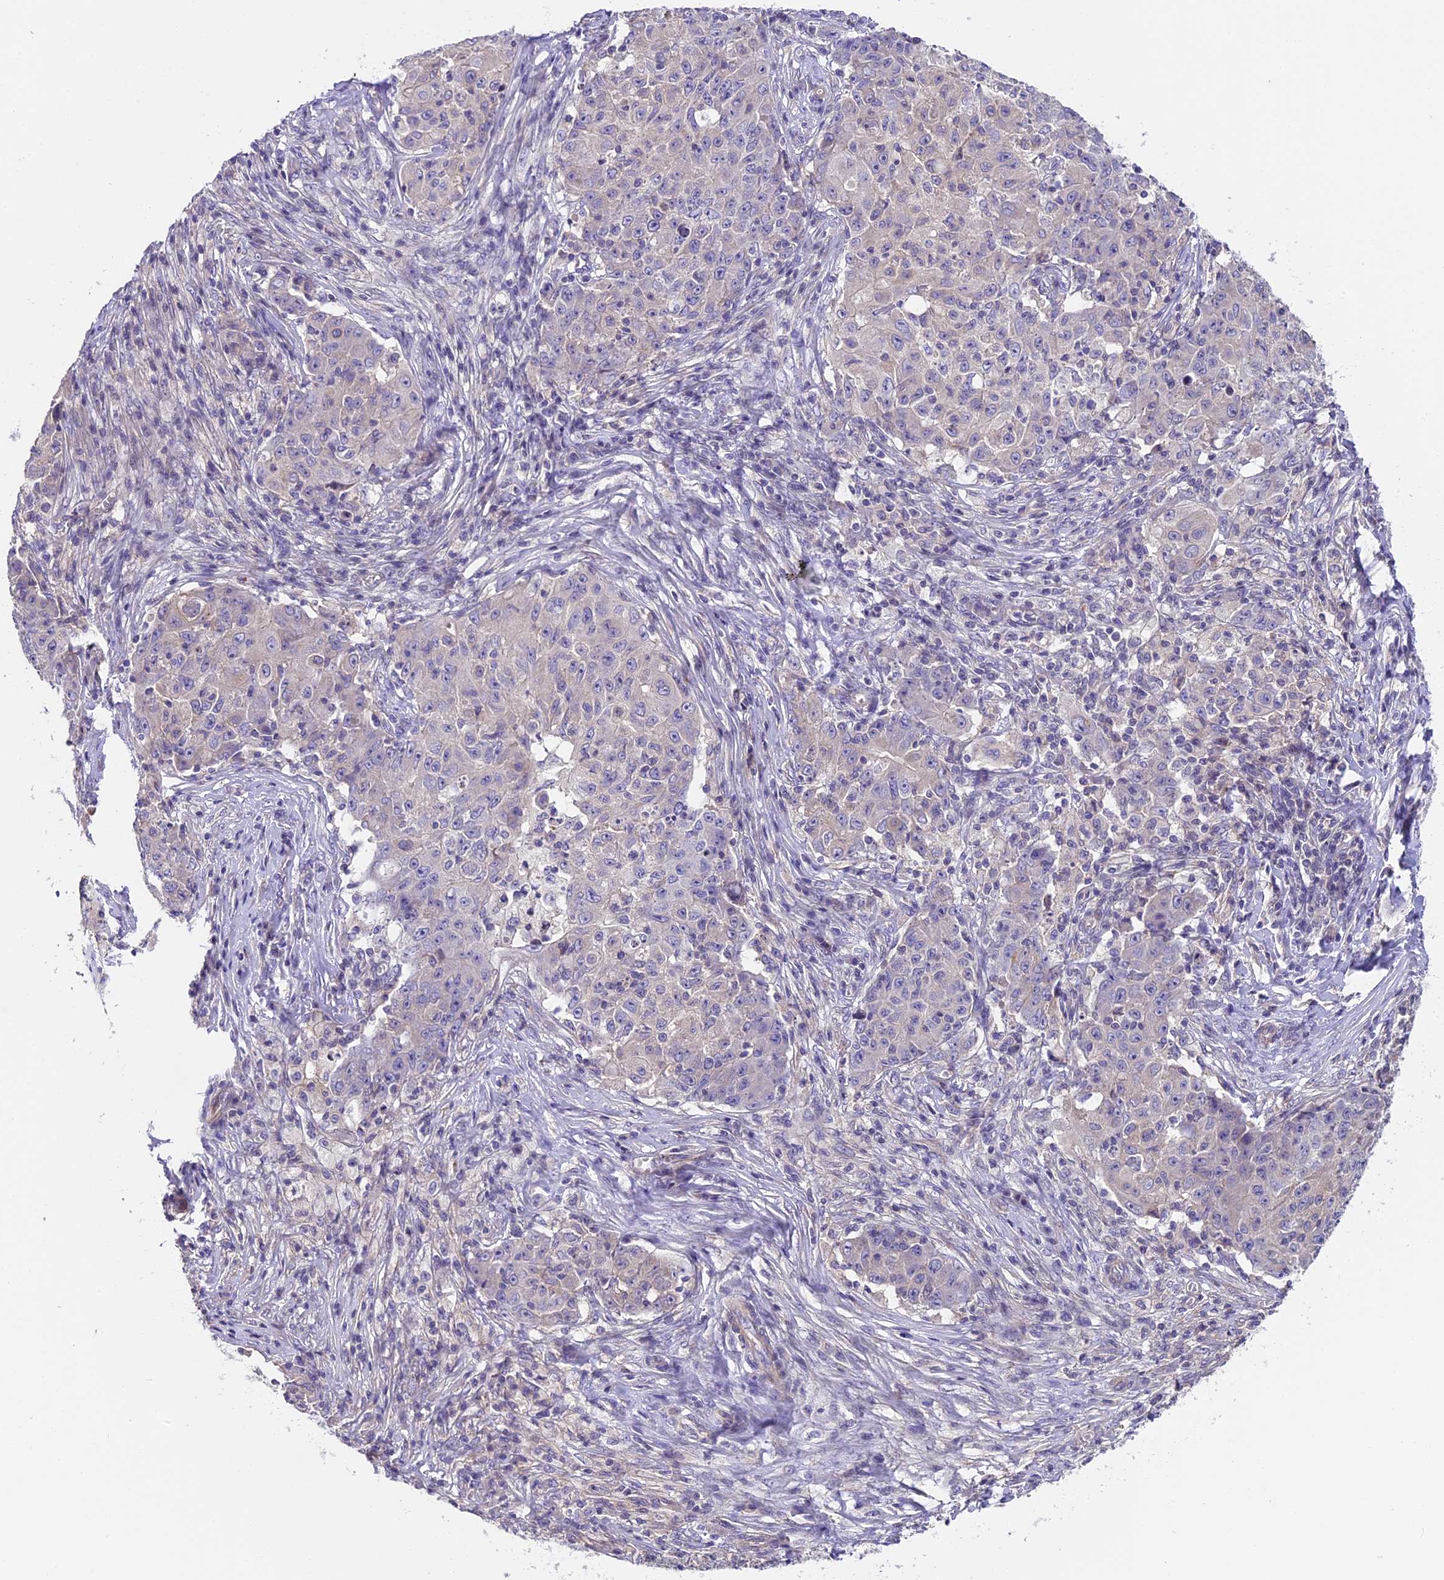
{"staining": {"intensity": "negative", "quantity": "none", "location": "none"}, "tissue": "ovarian cancer", "cell_type": "Tumor cells", "image_type": "cancer", "snomed": [{"axis": "morphology", "description": "Carcinoma, endometroid"}, {"axis": "topography", "description": "Ovary"}], "caption": "An immunohistochemistry histopathology image of endometroid carcinoma (ovarian) is shown. There is no staining in tumor cells of endometroid carcinoma (ovarian). (Stains: DAB (3,3'-diaminobenzidine) IHC with hematoxylin counter stain, Microscopy: brightfield microscopy at high magnification).", "gene": "FAM98C", "patient": {"sex": "female", "age": 42}}